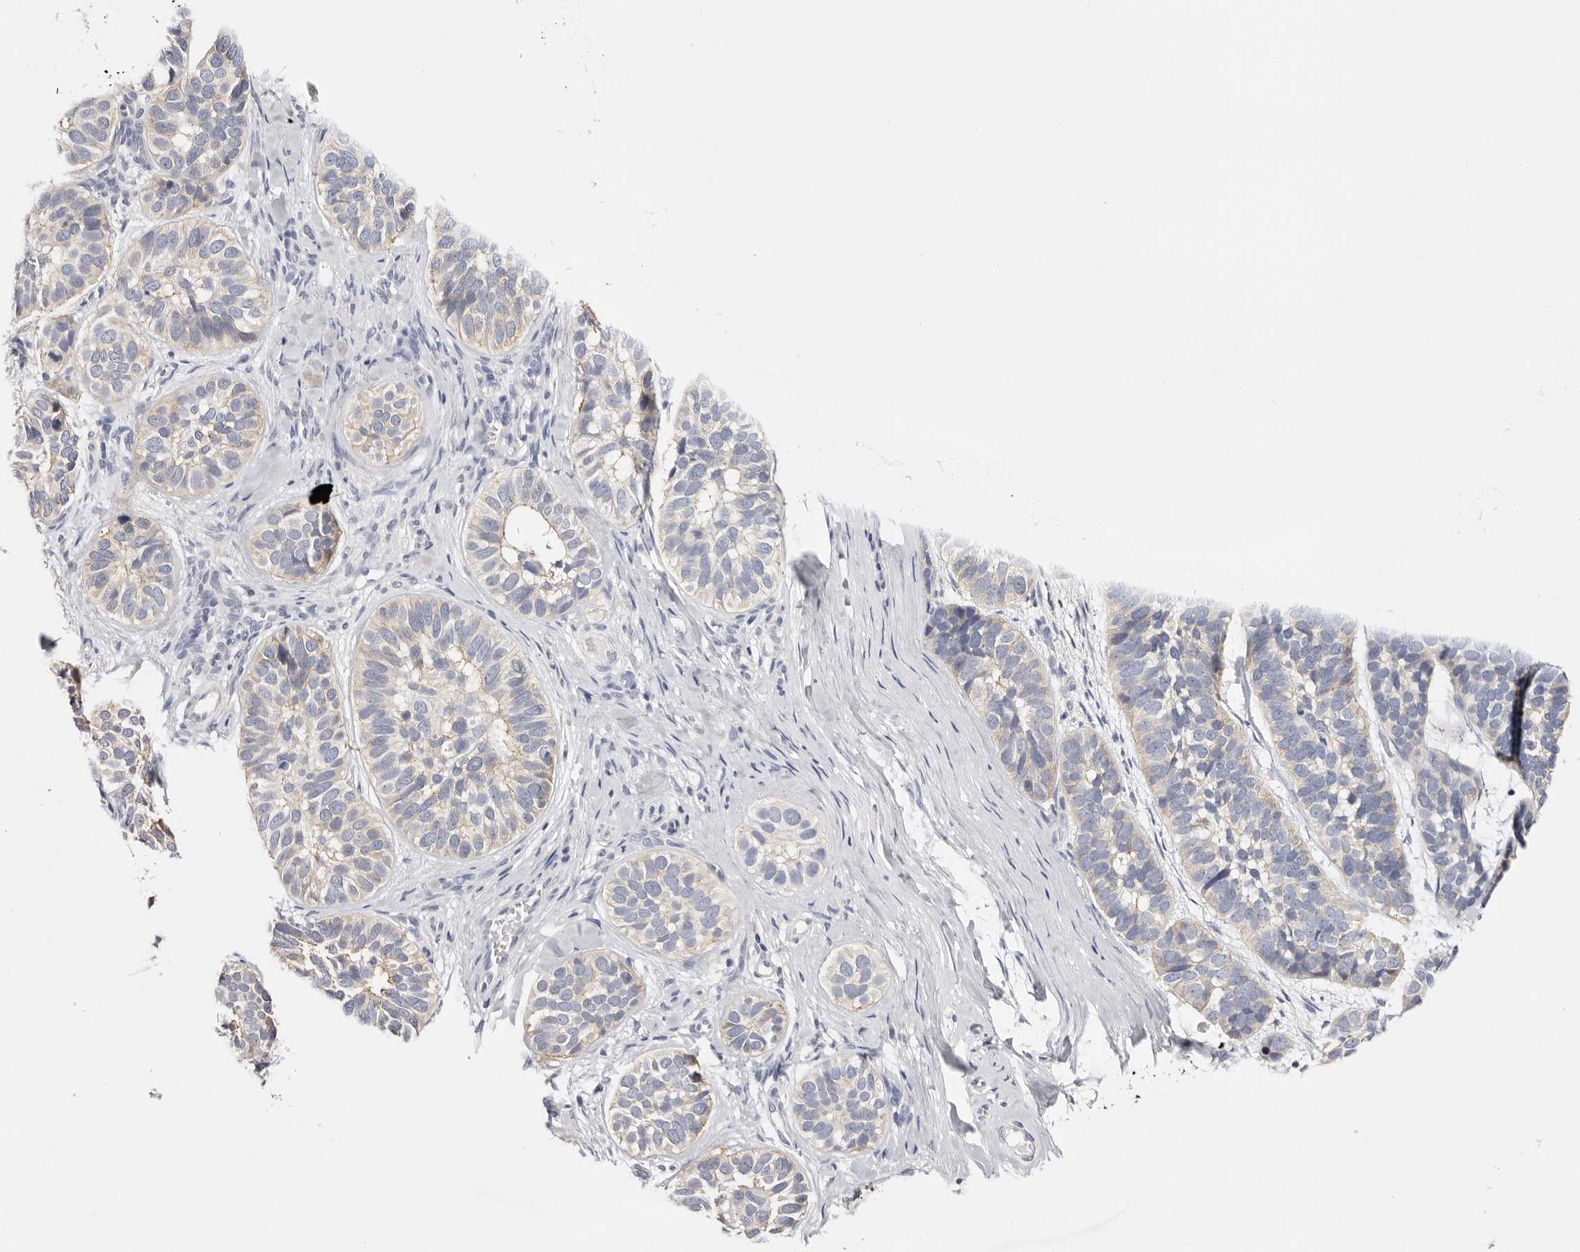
{"staining": {"intensity": "negative", "quantity": "none", "location": "none"}, "tissue": "skin cancer", "cell_type": "Tumor cells", "image_type": "cancer", "snomed": [{"axis": "morphology", "description": "Basal cell carcinoma"}, {"axis": "topography", "description": "Skin"}], "caption": "This is an IHC histopathology image of human skin cancer. There is no staining in tumor cells.", "gene": "ROM1", "patient": {"sex": "male", "age": 62}}